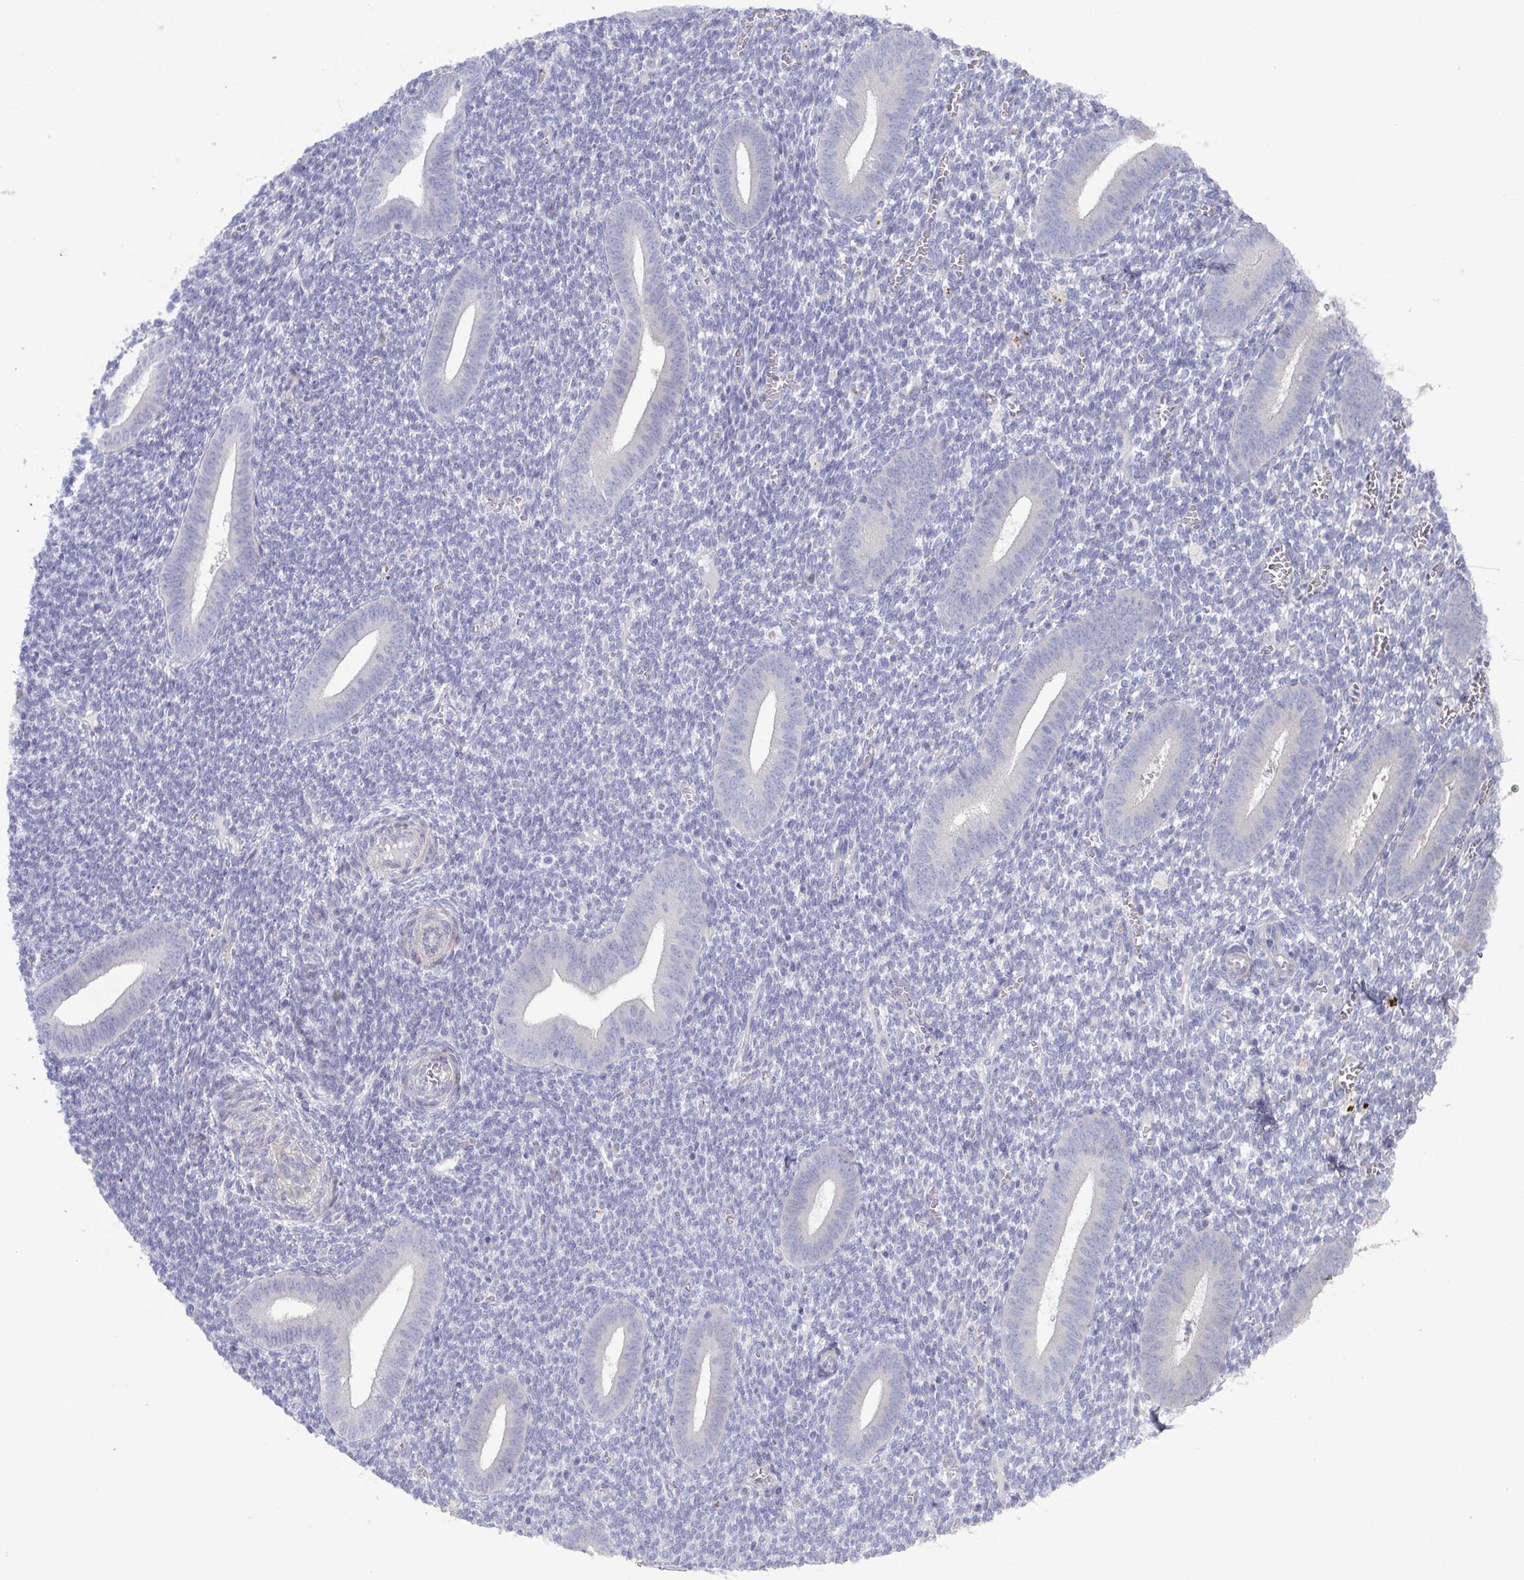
{"staining": {"intensity": "negative", "quantity": "none", "location": "none"}, "tissue": "endometrium", "cell_type": "Cells in endometrial stroma", "image_type": "normal", "snomed": [{"axis": "morphology", "description": "Normal tissue, NOS"}, {"axis": "topography", "description": "Endometrium"}], "caption": "The photomicrograph shows no staining of cells in endometrial stroma in benign endometrium.", "gene": "GLDC", "patient": {"sex": "female", "age": 25}}